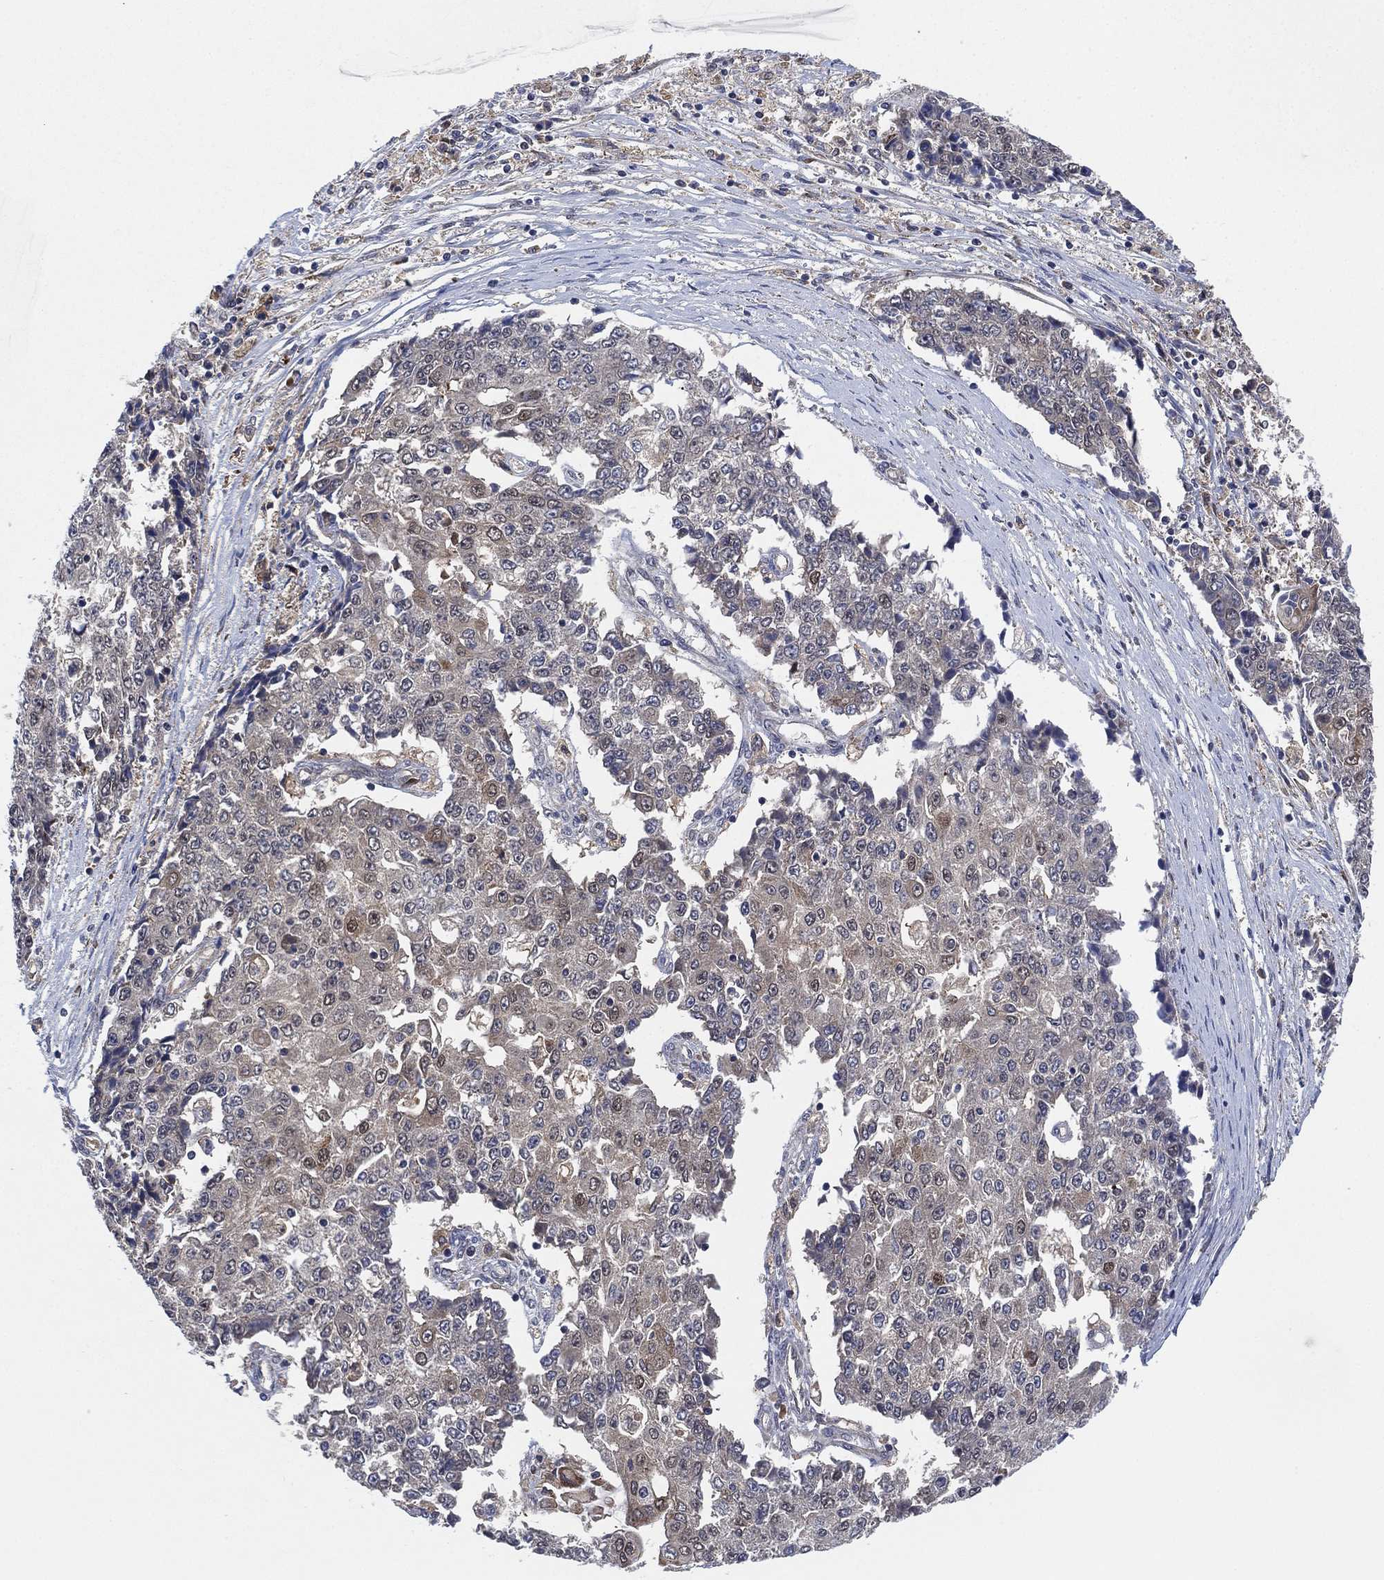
{"staining": {"intensity": "negative", "quantity": "none", "location": "none"}, "tissue": "ovarian cancer", "cell_type": "Tumor cells", "image_type": "cancer", "snomed": [{"axis": "morphology", "description": "Carcinoma, endometroid"}, {"axis": "topography", "description": "Ovary"}], "caption": "Immunohistochemistry of ovarian cancer (endometroid carcinoma) demonstrates no expression in tumor cells. (Stains: DAB IHC with hematoxylin counter stain, Microscopy: brightfield microscopy at high magnification).", "gene": "FES", "patient": {"sex": "female", "age": 42}}